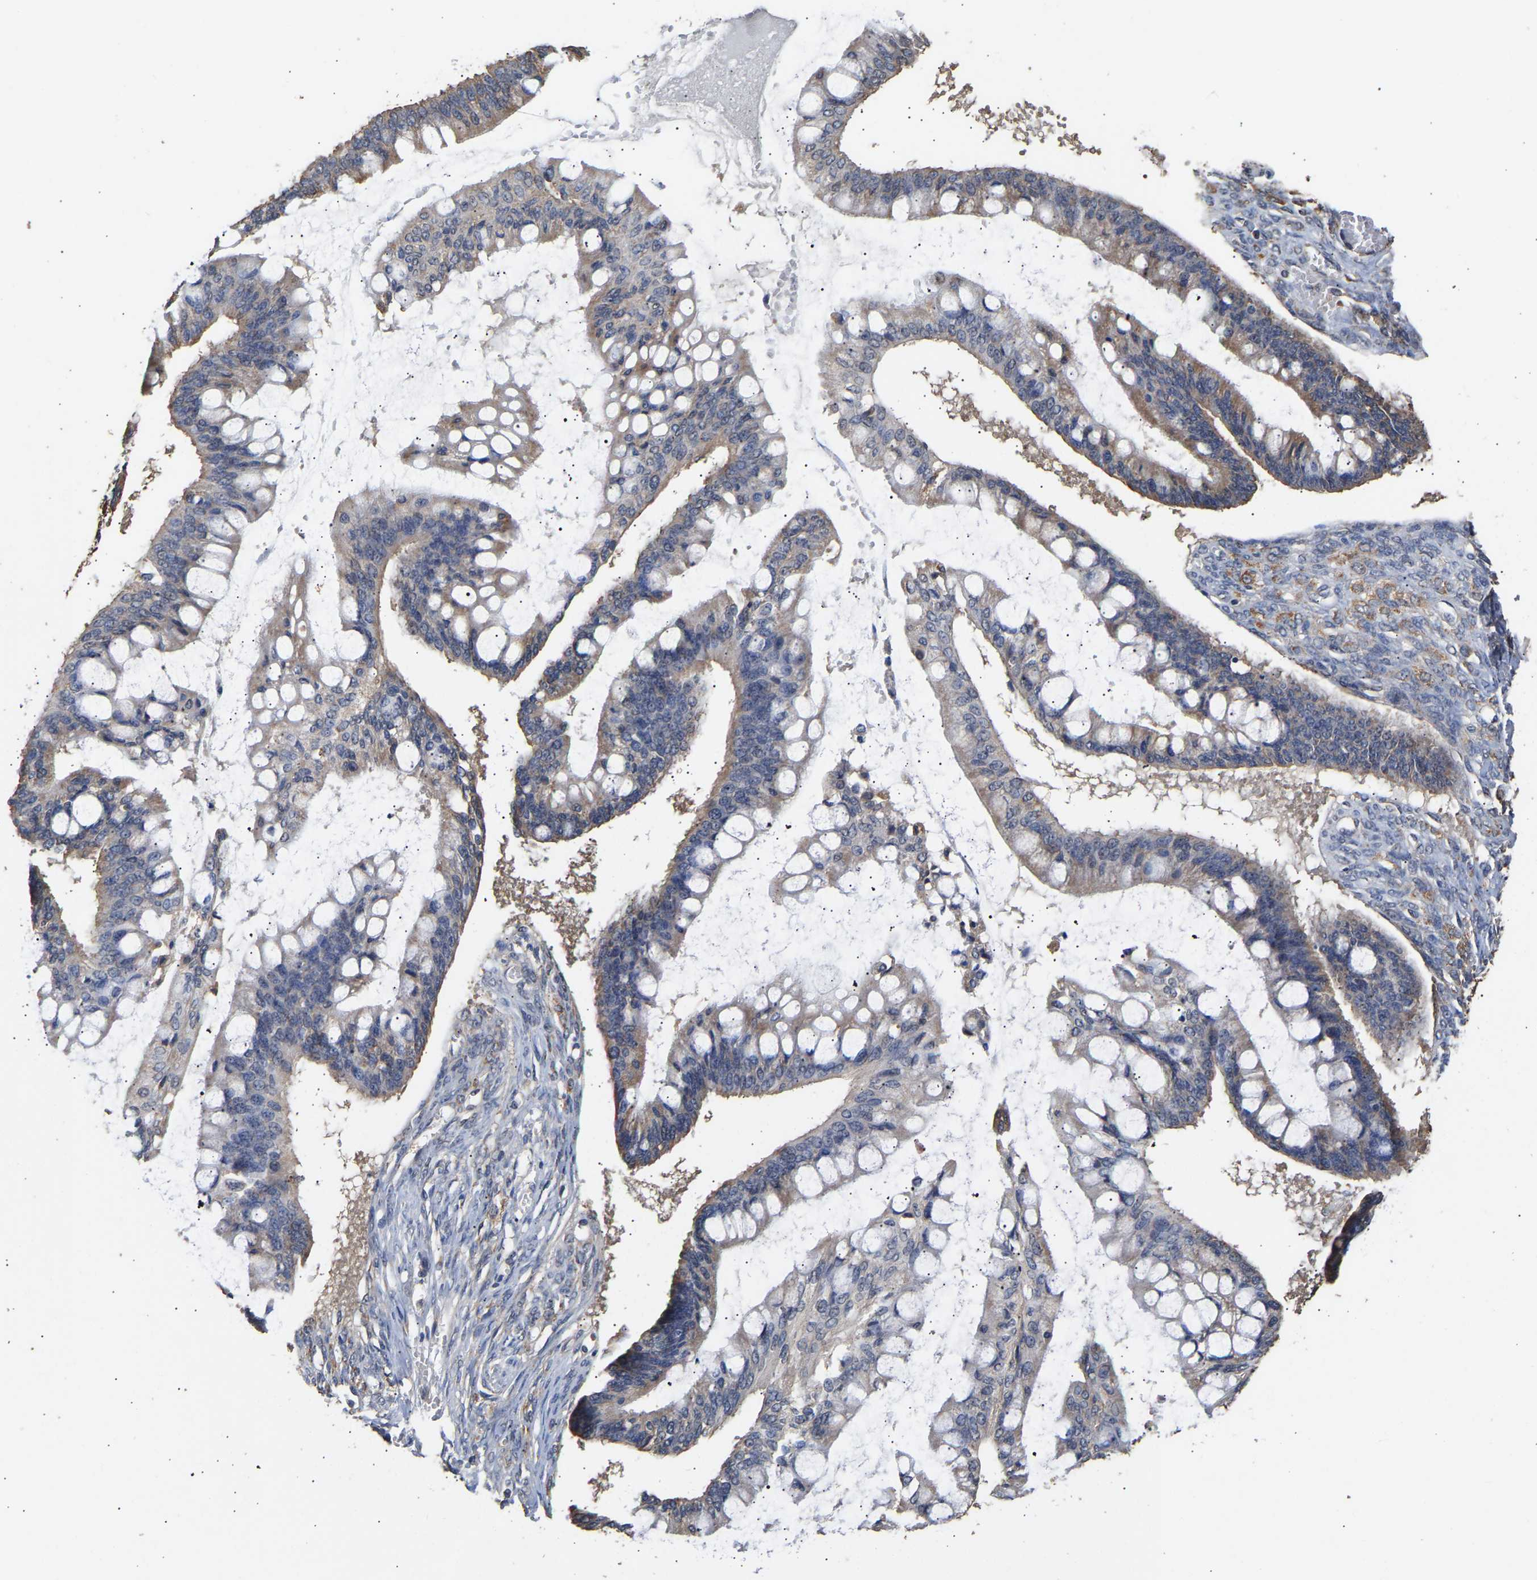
{"staining": {"intensity": "moderate", "quantity": ">75%", "location": "cytoplasmic/membranous"}, "tissue": "ovarian cancer", "cell_type": "Tumor cells", "image_type": "cancer", "snomed": [{"axis": "morphology", "description": "Cystadenocarcinoma, mucinous, NOS"}, {"axis": "topography", "description": "Ovary"}], "caption": "Tumor cells reveal medium levels of moderate cytoplasmic/membranous expression in approximately >75% of cells in human ovarian cancer.", "gene": "ZNF26", "patient": {"sex": "female", "age": 73}}